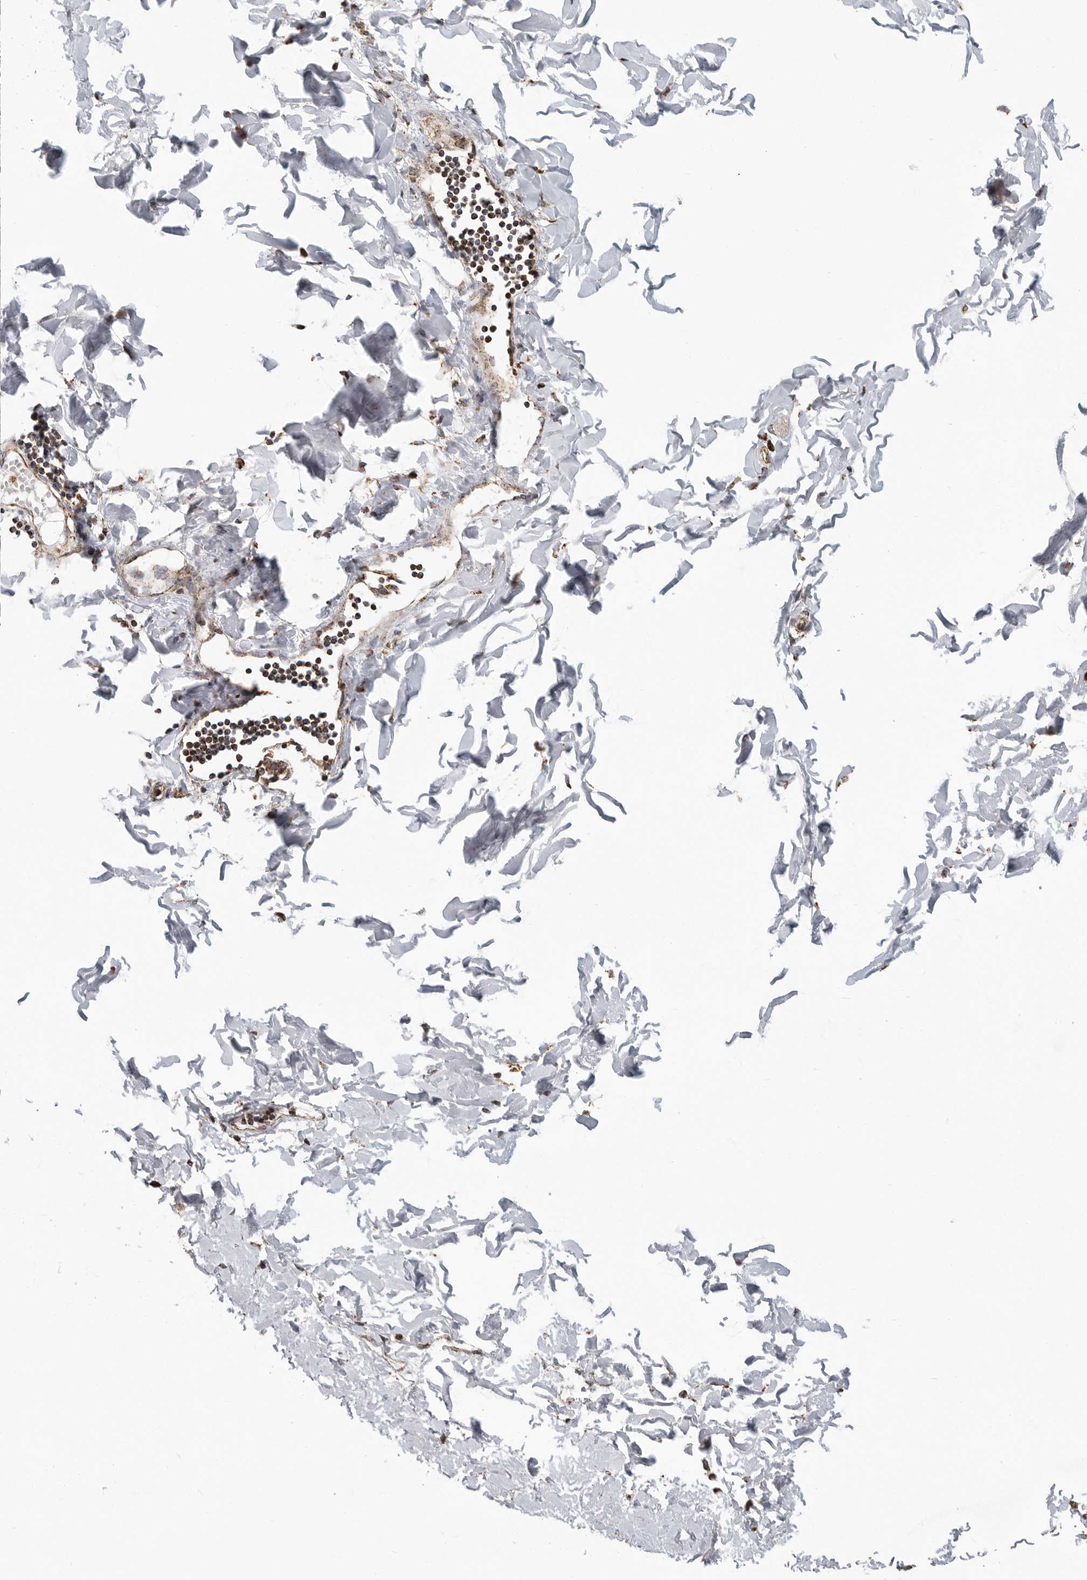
{"staining": {"intensity": "moderate", "quantity": ">75%", "location": "cytoplasmic/membranous"}, "tissue": "smooth muscle", "cell_type": "Smooth muscle cells", "image_type": "normal", "snomed": [{"axis": "morphology", "description": "Normal tissue, NOS"}, {"axis": "morphology", "description": "Adenocarcinoma, NOS"}, {"axis": "topography", "description": "Smooth muscle"}, {"axis": "topography", "description": "Colon"}], "caption": "IHC staining of unremarkable smooth muscle, which exhibits medium levels of moderate cytoplasmic/membranous expression in about >75% of smooth muscle cells indicating moderate cytoplasmic/membranous protein staining. The staining was performed using DAB (brown) for protein detection and nuclei were counterstained in hematoxylin (blue).", "gene": "GCNT2", "patient": {"sex": "male", "age": 14}}